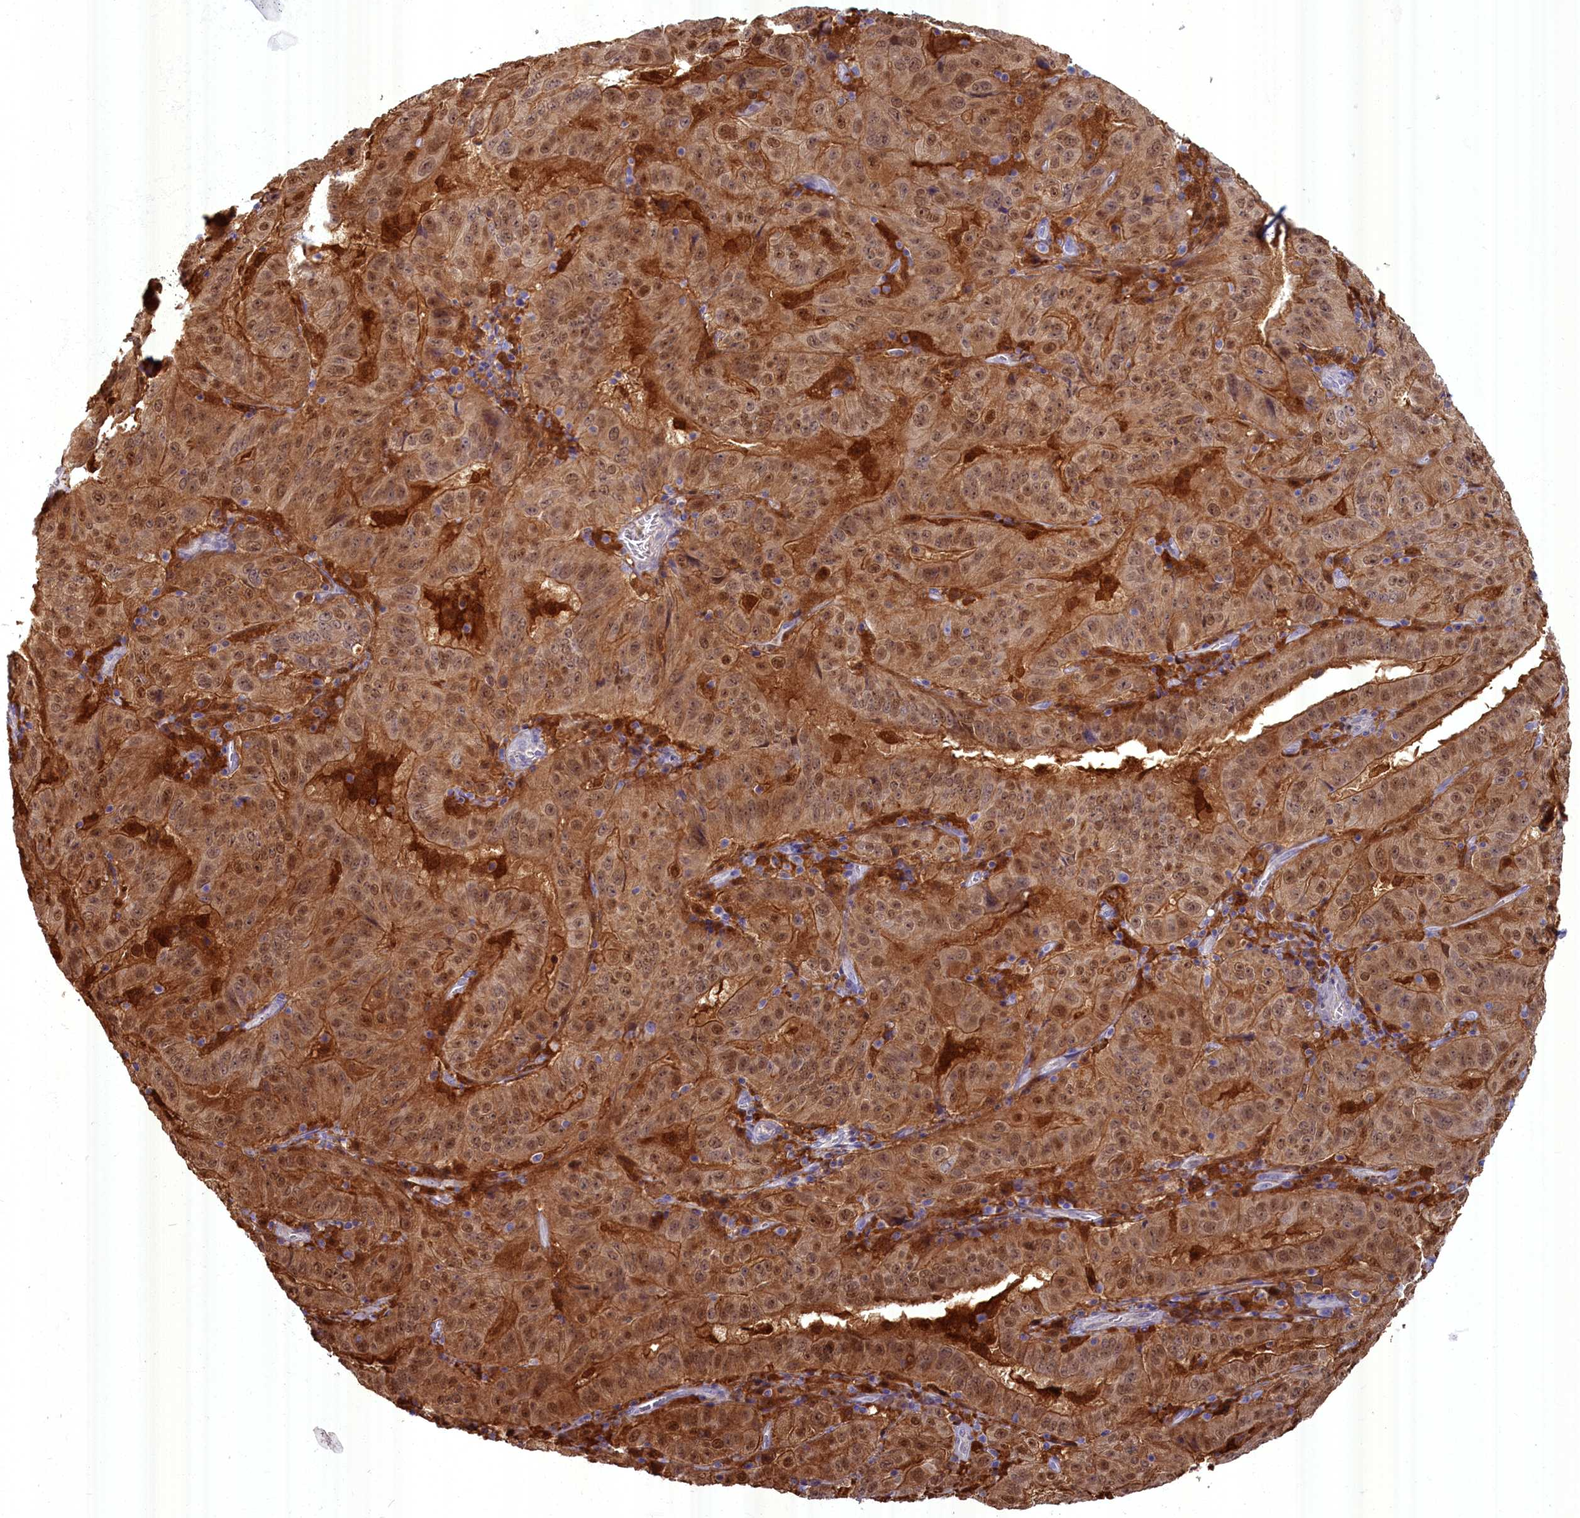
{"staining": {"intensity": "moderate", "quantity": ">75%", "location": "cytoplasmic/membranous,nuclear"}, "tissue": "pancreatic cancer", "cell_type": "Tumor cells", "image_type": "cancer", "snomed": [{"axis": "morphology", "description": "Adenocarcinoma, NOS"}, {"axis": "topography", "description": "Pancreas"}], "caption": "Immunohistochemistry (IHC) of human adenocarcinoma (pancreatic) exhibits medium levels of moderate cytoplasmic/membranous and nuclear positivity in approximately >75% of tumor cells.", "gene": "BLVRB", "patient": {"sex": "male", "age": 63}}